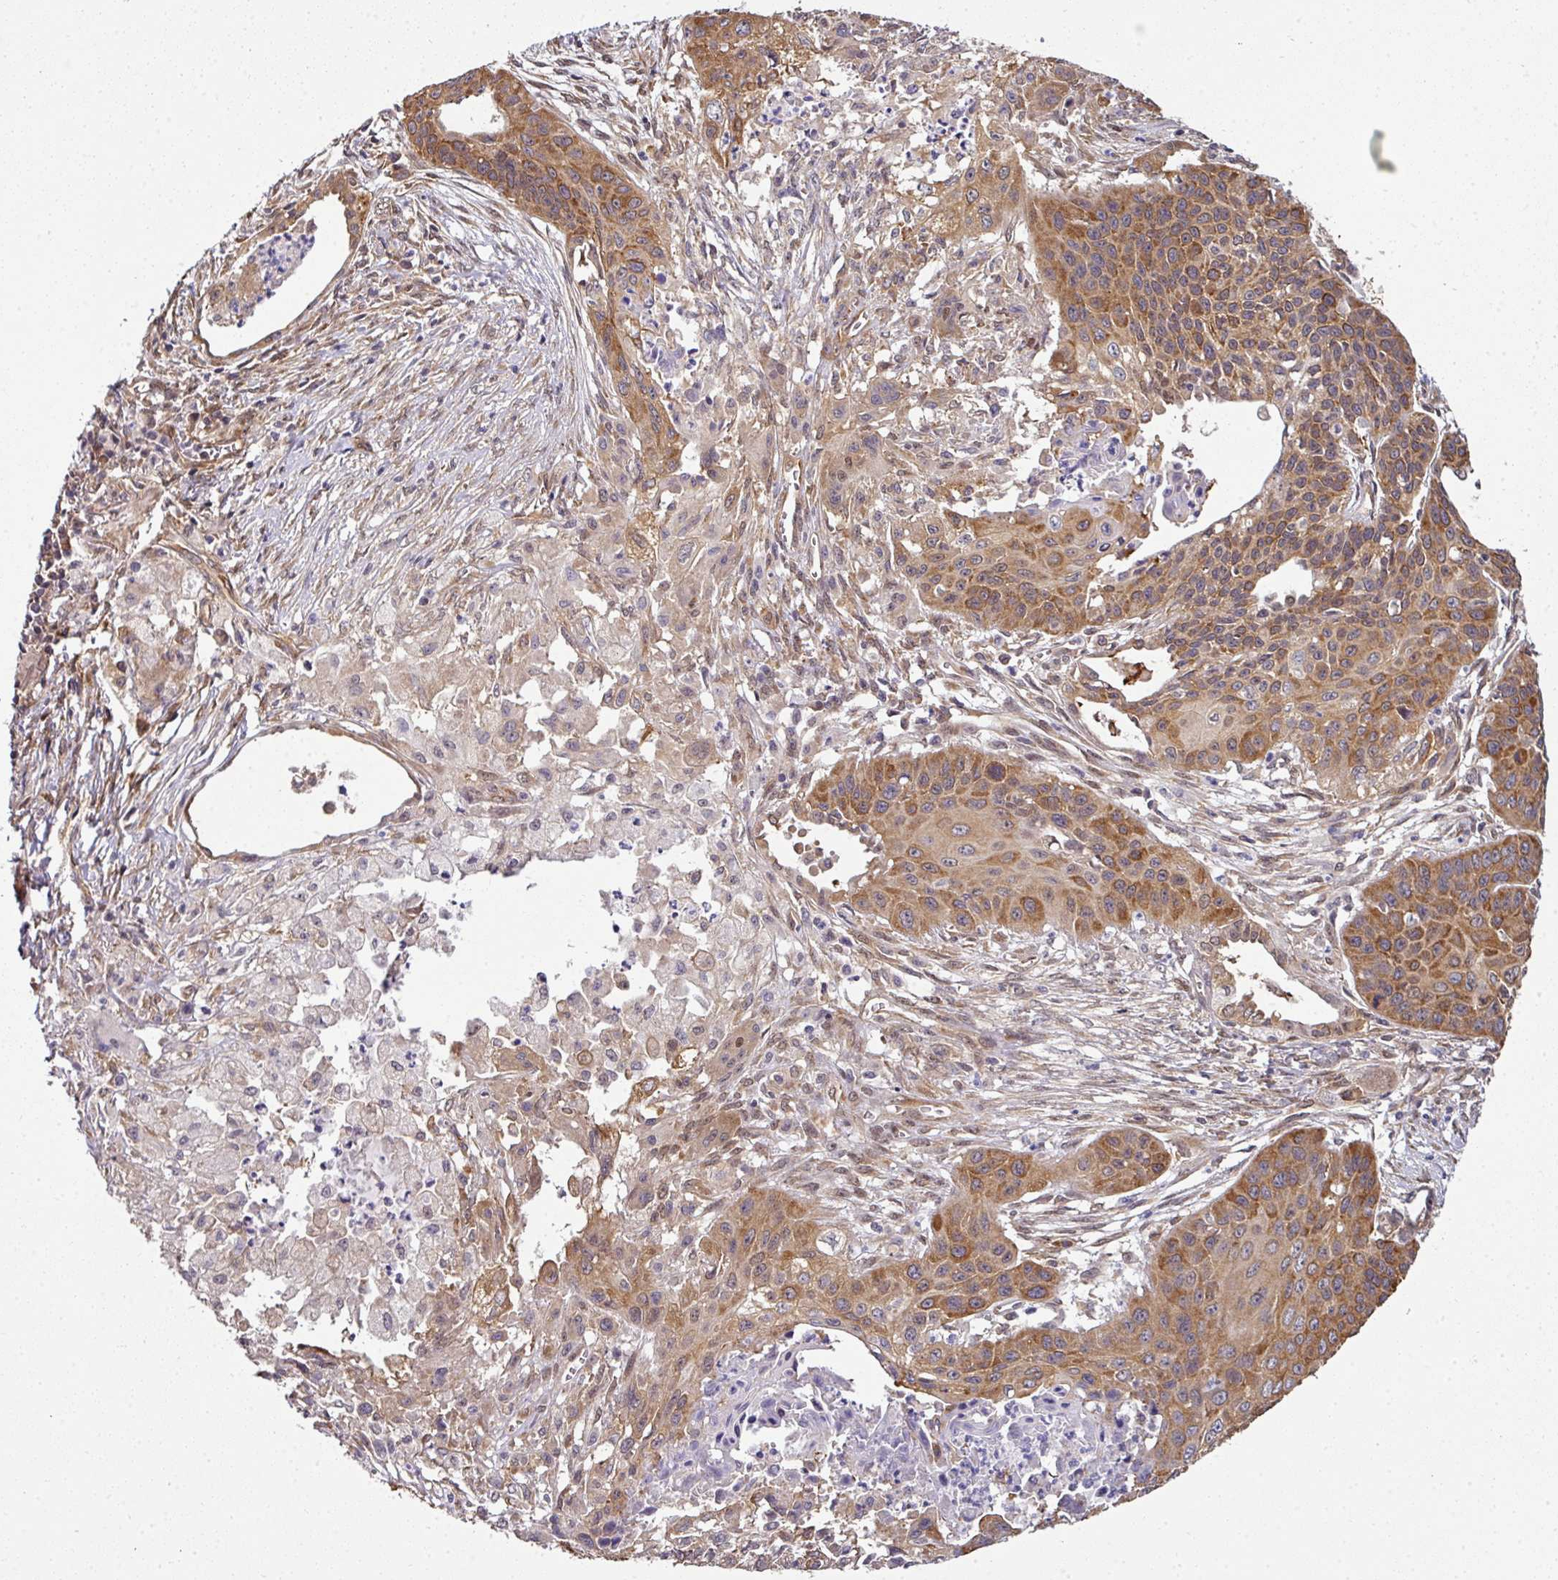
{"staining": {"intensity": "moderate", "quantity": ">75%", "location": "cytoplasmic/membranous"}, "tissue": "lung cancer", "cell_type": "Tumor cells", "image_type": "cancer", "snomed": [{"axis": "morphology", "description": "Squamous cell carcinoma, NOS"}, {"axis": "topography", "description": "Lung"}], "caption": "Protein positivity by IHC reveals moderate cytoplasmic/membranous staining in approximately >75% of tumor cells in lung squamous cell carcinoma.", "gene": "RBM4B", "patient": {"sex": "male", "age": 71}}